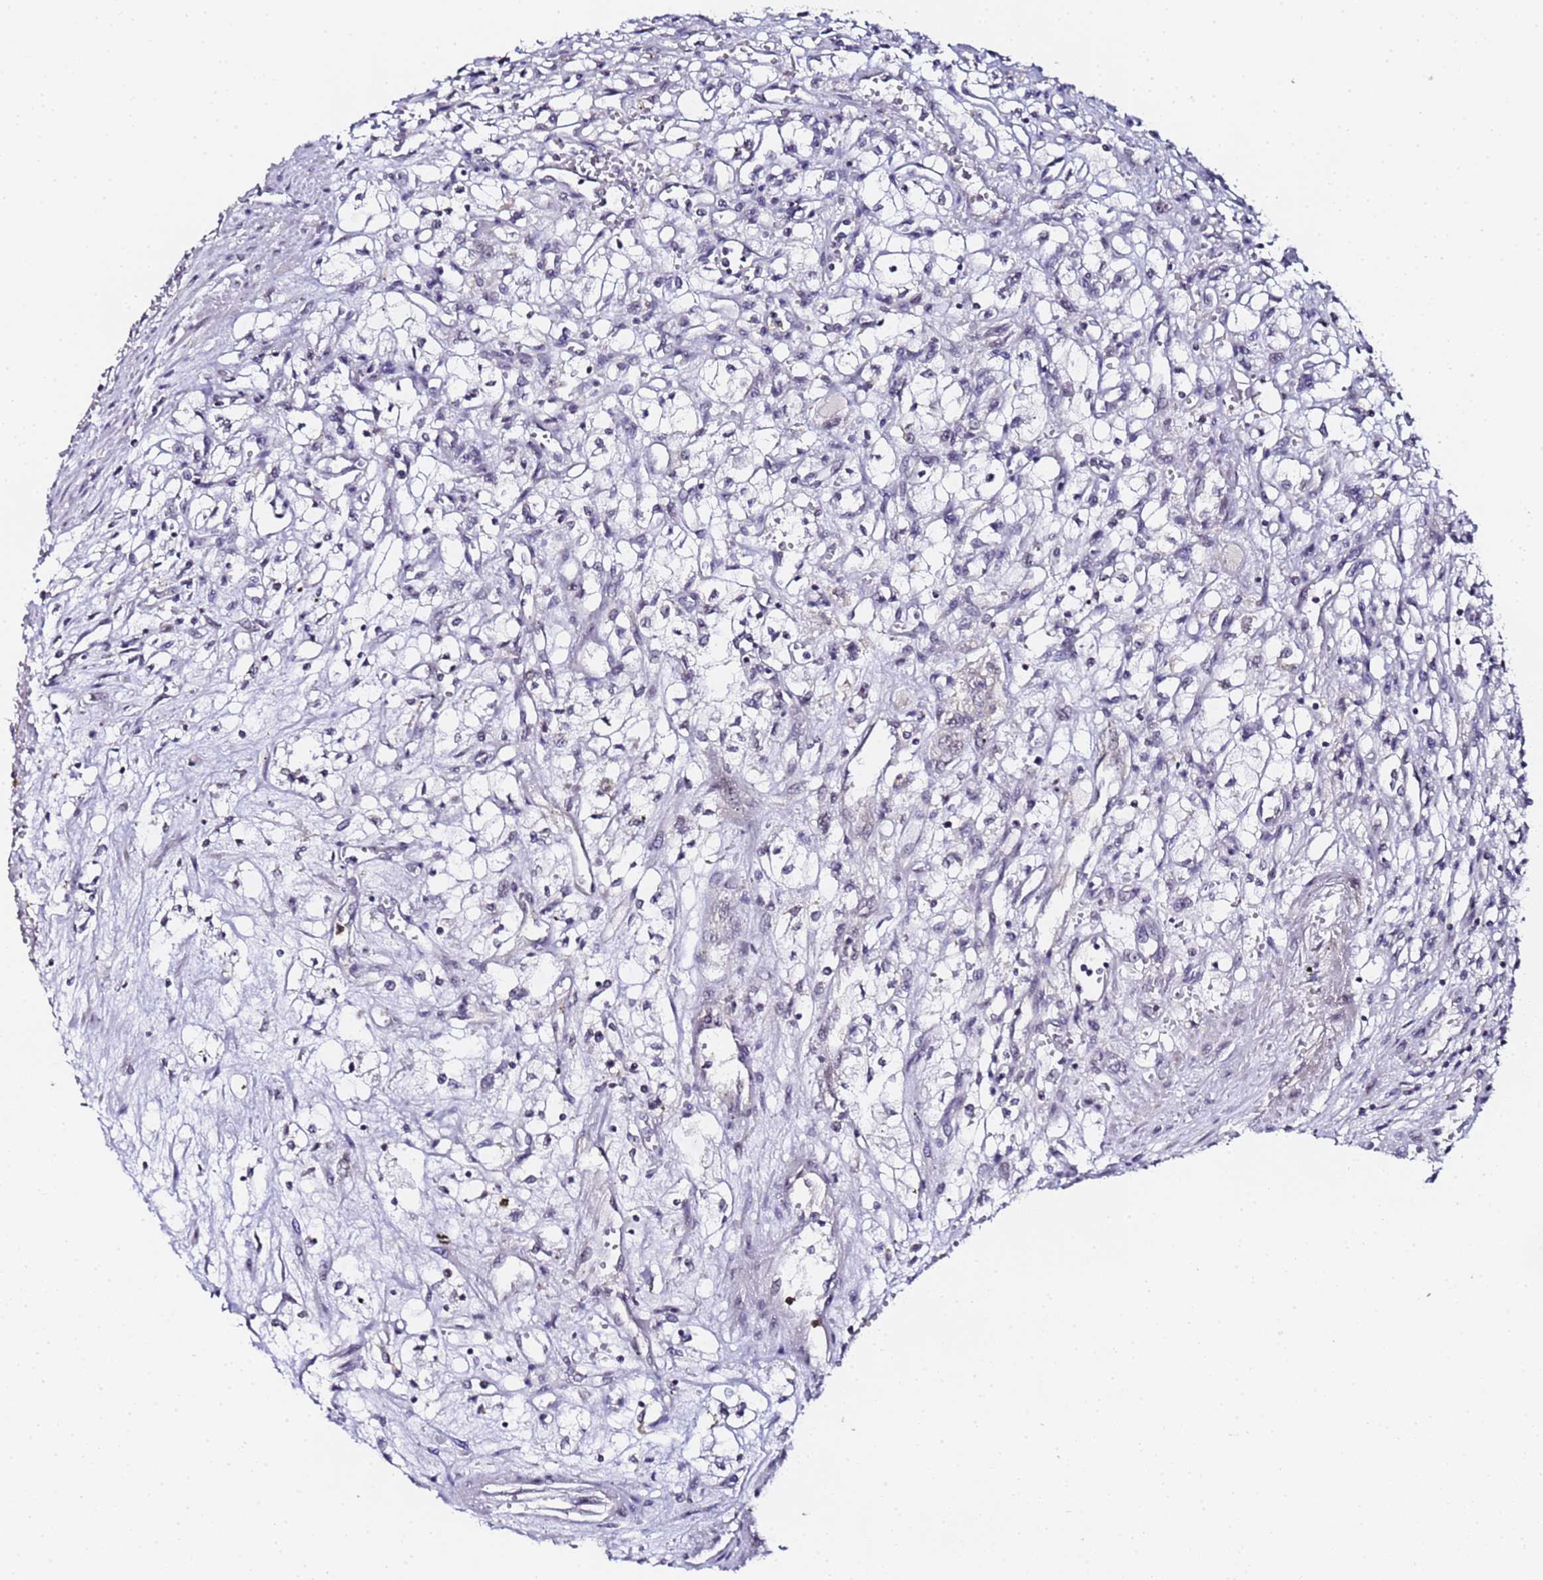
{"staining": {"intensity": "negative", "quantity": "none", "location": "none"}, "tissue": "renal cancer", "cell_type": "Tumor cells", "image_type": "cancer", "snomed": [{"axis": "morphology", "description": "Adenocarcinoma, NOS"}, {"axis": "topography", "description": "Kidney"}], "caption": "DAB (3,3'-diaminobenzidine) immunohistochemical staining of human adenocarcinoma (renal) displays no significant positivity in tumor cells.", "gene": "LSM3", "patient": {"sex": "male", "age": 59}}